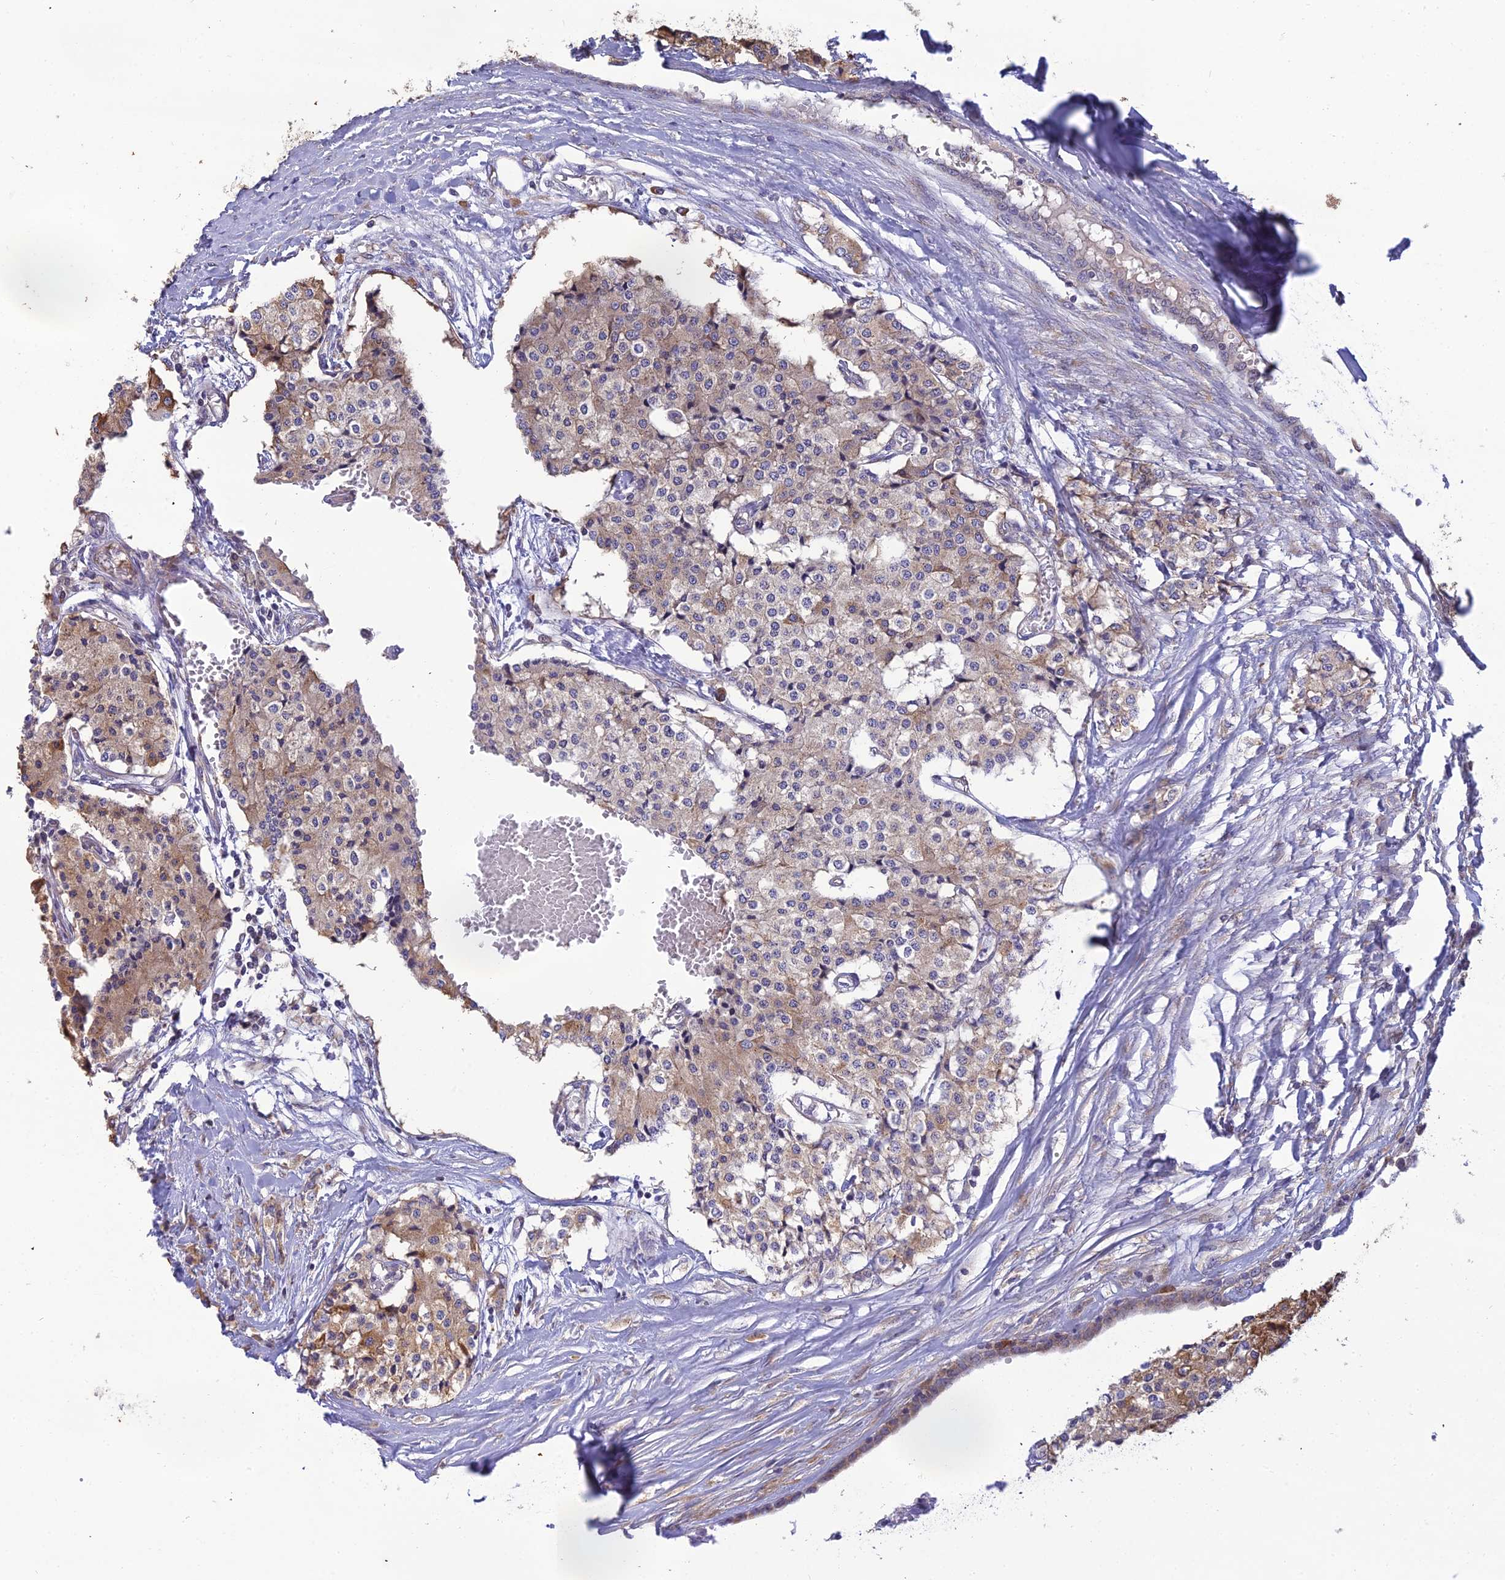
{"staining": {"intensity": "moderate", "quantity": "25%-75%", "location": "cytoplasmic/membranous"}, "tissue": "carcinoid", "cell_type": "Tumor cells", "image_type": "cancer", "snomed": [{"axis": "morphology", "description": "Carcinoid, malignant, NOS"}, {"axis": "topography", "description": "Colon"}], "caption": "High-magnification brightfield microscopy of carcinoid (malignant) stained with DAB (3,3'-diaminobenzidine) (brown) and counterstained with hematoxylin (blue). tumor cells exhibit moderate cytoplasmic/membranous staining is seen in approximately25%-75% of cells. Ihc stains the protein of interest in brown and the nuclei are stained blue.", "gene": "CLCN7", "patient": {"sex": "female", "age": 52}}